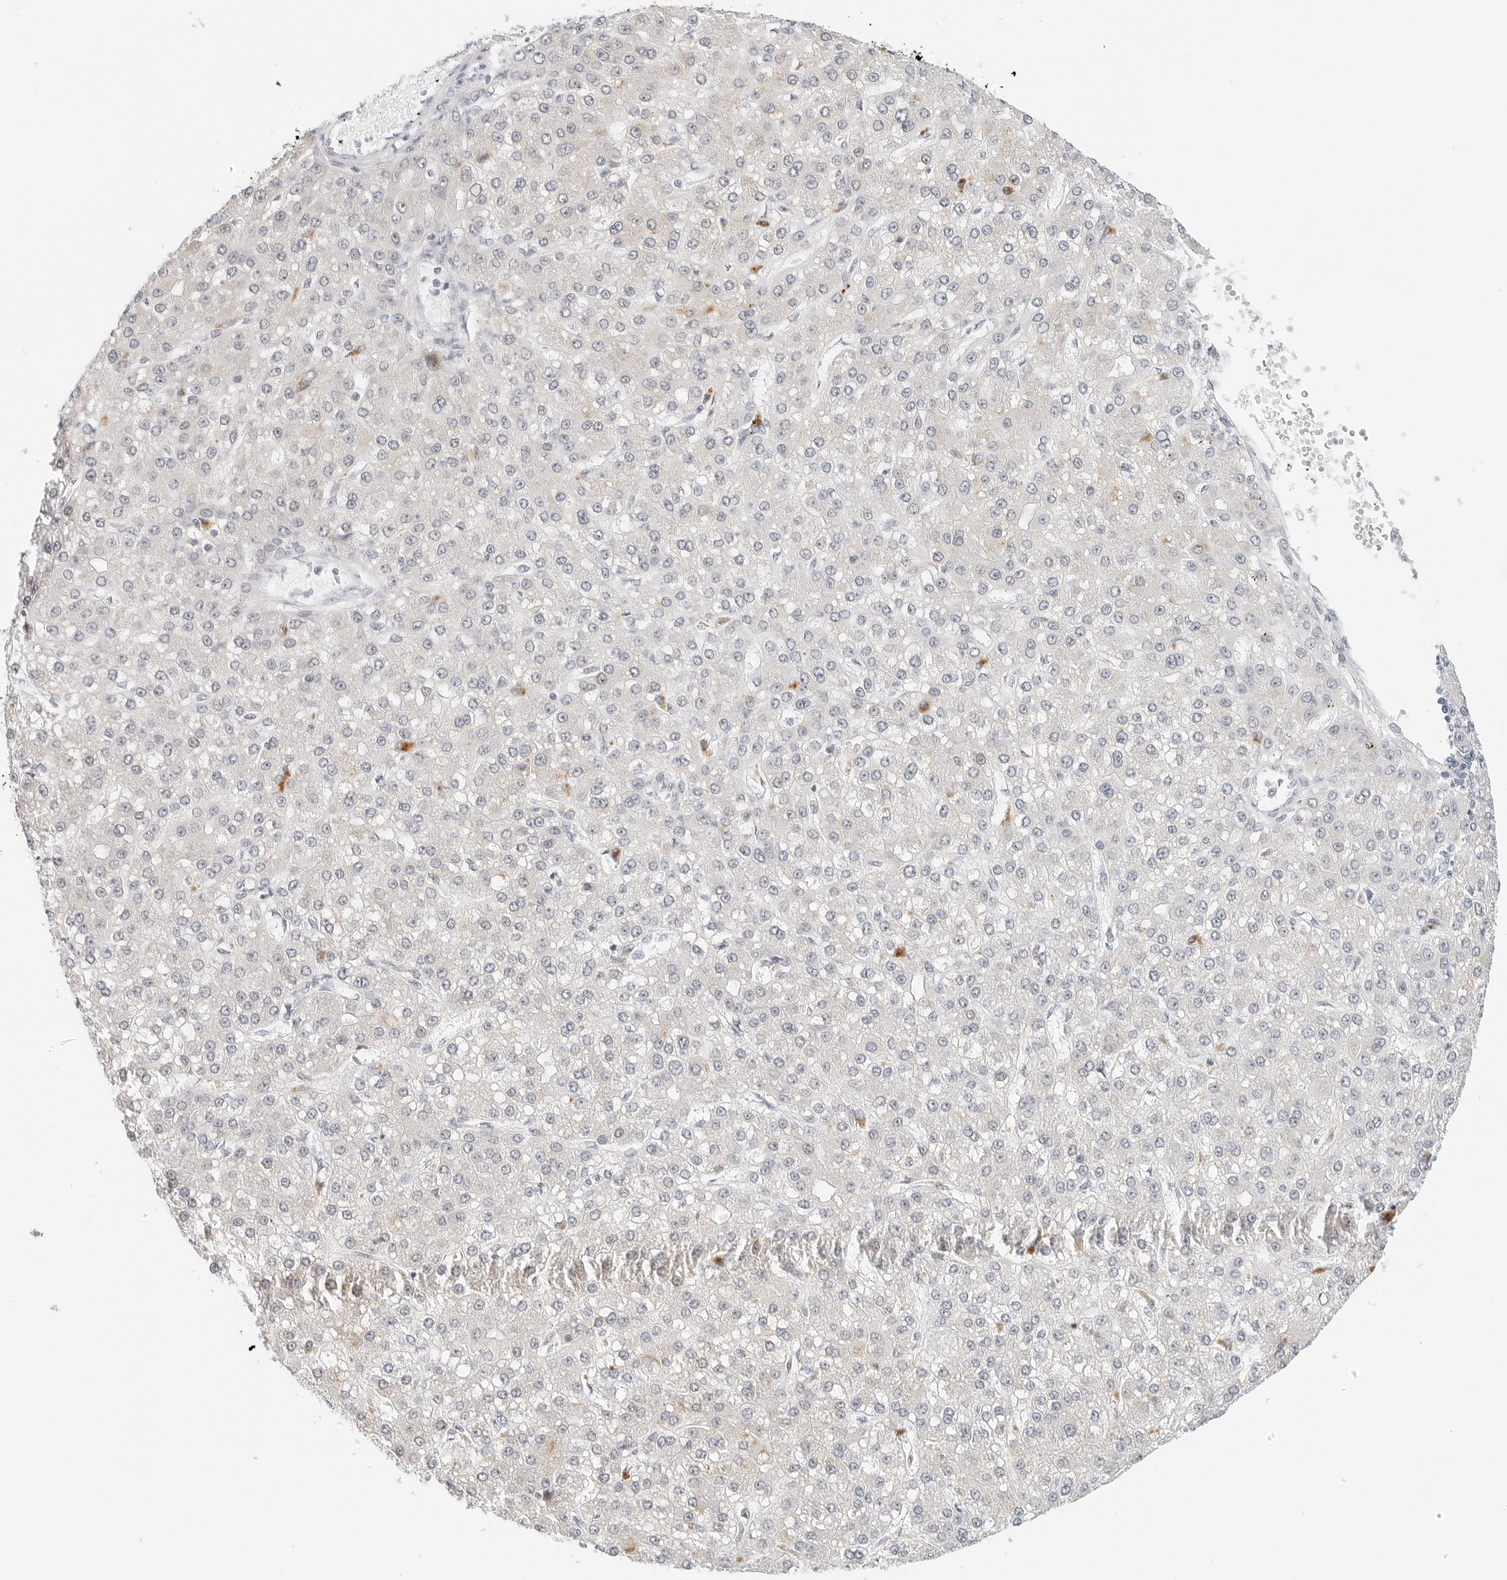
{"staining": {"intensity": "negative", "quantity": "none", "location": "none"}, "tissue": "liver cancer", "cell_type": "Tumor cells", "image_type": "cancer", "snomed": [{"axis": "morphology", "description": "Carcinoma, Hepatocellular, NOS"}, {"axis": "topography", "description": "Liver"}], "caption": "The immunohistochemistry (IHC) photomicrograph has no significant staining in tumor cells of liver hepatocellular carcinoma tissue.", "gene": "PARP10", "patient": {"sex": "male", "age": 67}}